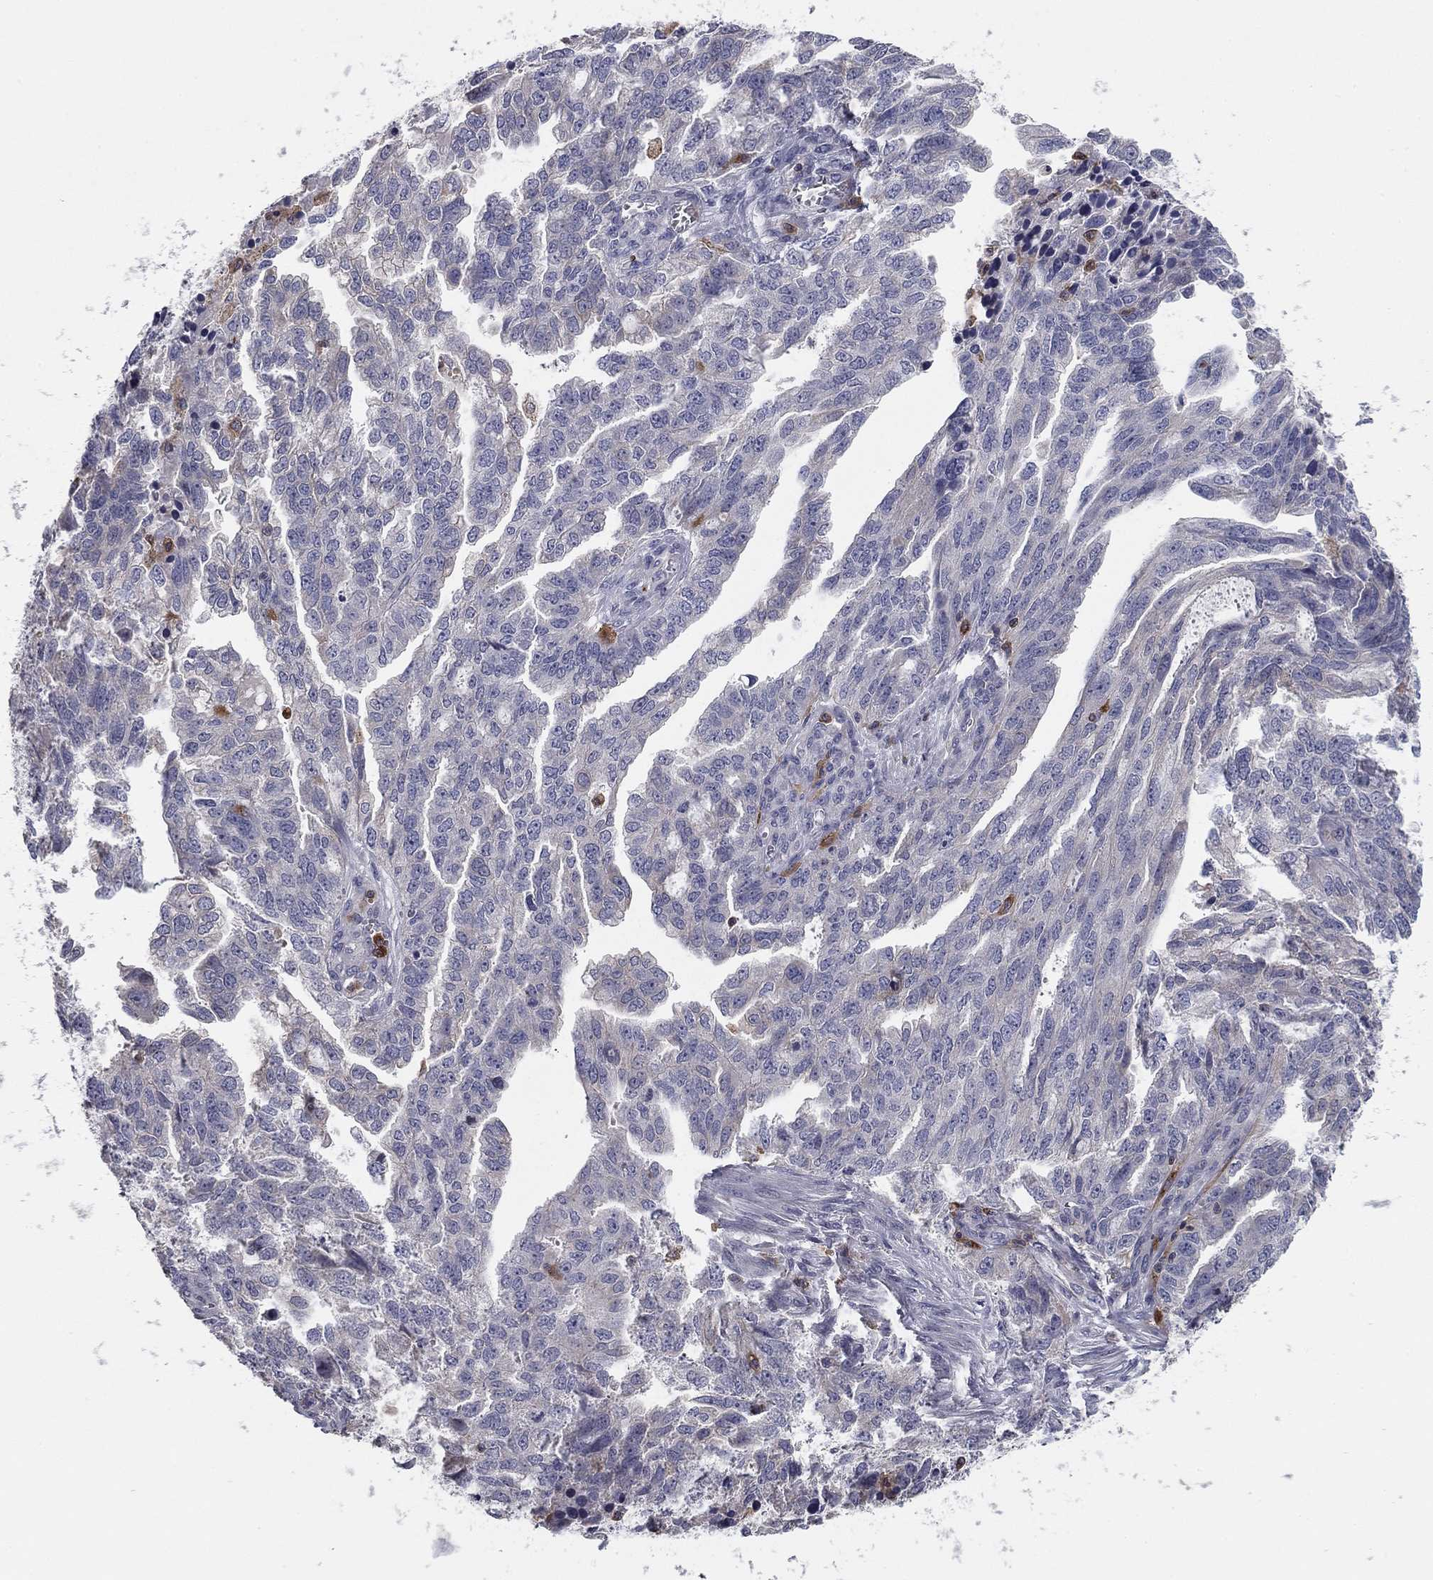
{"staining": {"intensity": "negative", "quantity": "none", "location": "none"}, "tissue": "ovarian cancer", "cell_type": "Tumor cells", "image_type": "cancer", "snomed": [{"axis": "morphology", "description": "Cystadenocarcinoma, serous, NOS"}, {"axis": "topography", "description": "Ovary"}], "caption": "Ovarian cancer (serous cystadenocarcinoma) was stained to show a protein in brown. There is no significant staining in tumor cells.", "gene": "PLCB2", "patient": {"sex": "female", "age": 51}}